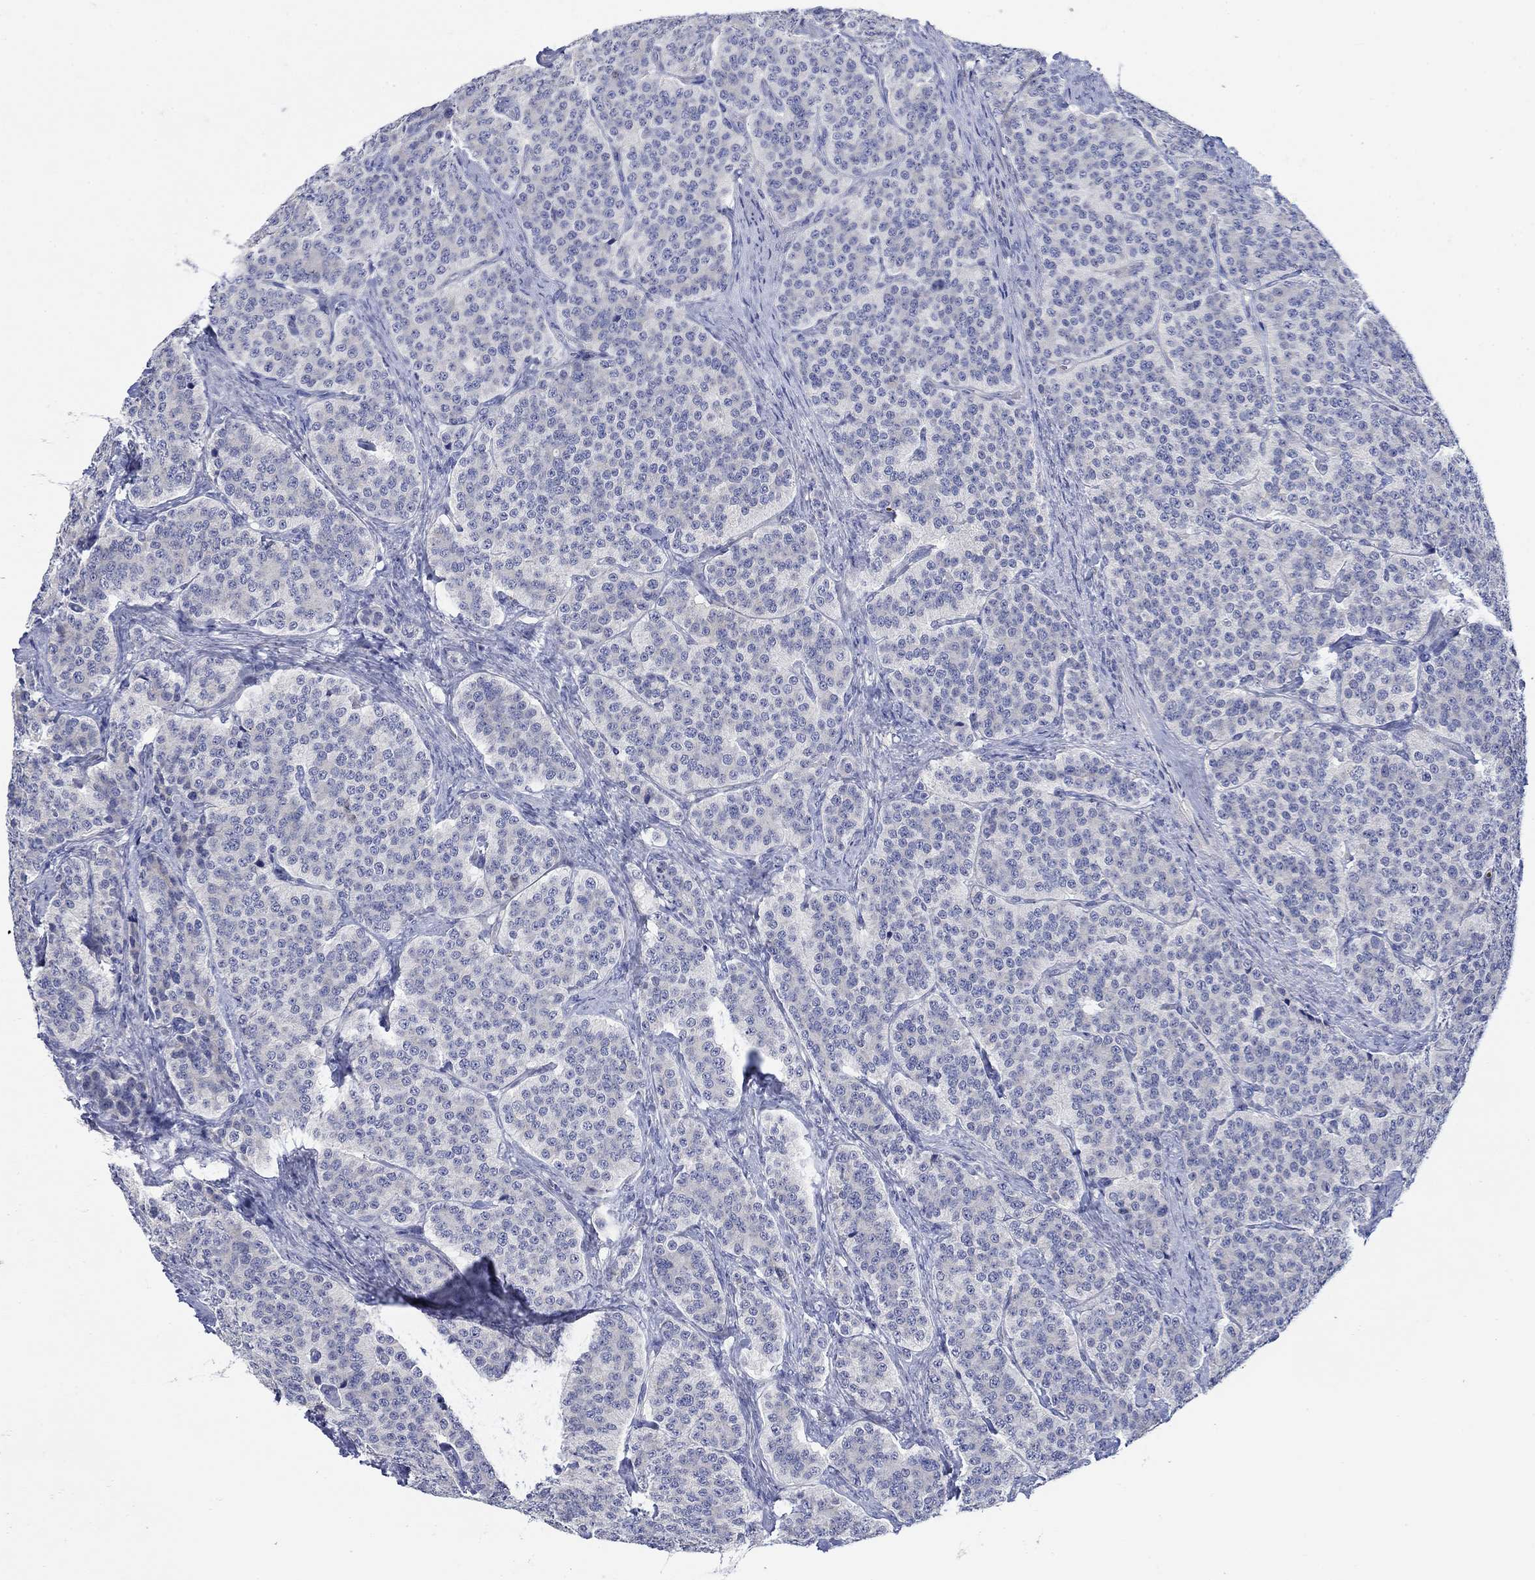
{"staining": {"intensity": "negative", "quantity": "none", "location": "none"}, "tissue": "carcinoid", "cell_type": "Tumor cells", "image_type": "cancer", "snomed": [{"axis": "morphology", "description": "Carcinoid, malignant, NOS"}, {"axis": "topography", "description": "Small intestine"}], "caption": "Malignant carcinoid was stained to show a protein in brown. There is no significant positivity in tumor cells.", "gene": "KRT222", "patient": {"sex": "female", "age": 58}}